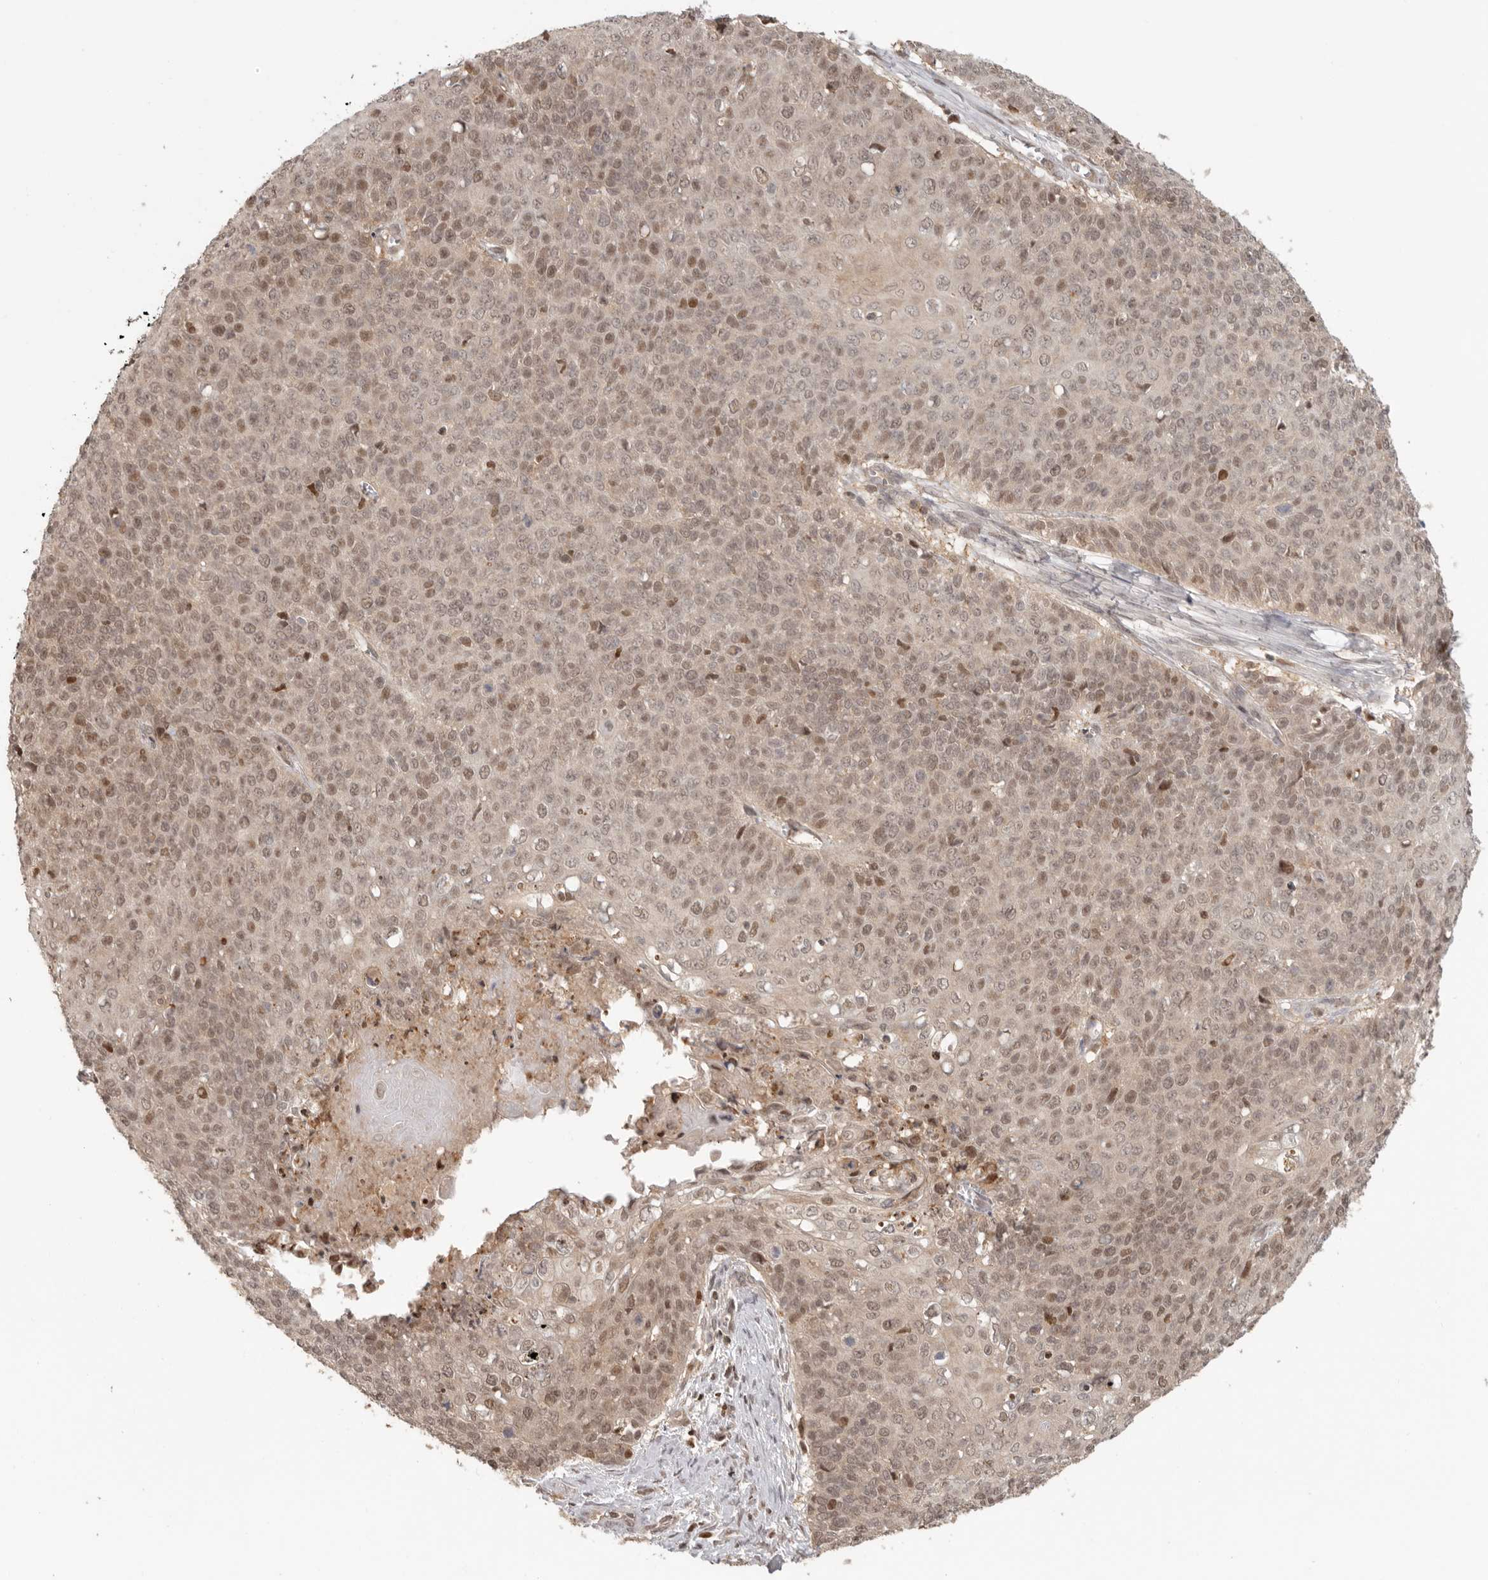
{"staining": {"intensity": "moderate", "quantity": "25%-75%", "location": "nuclear"}, "tissue": "cervical cancer", "cell_type": "Tumor cells", "image_type": "cancer", "snomed": [{"axis": "morphology", "description": "Squamous cell carcinoma, NOS"}, {"axis": "topography", "description": "Cervix"}], "caption": "Squamous cell carcinoma (cervical) stained with DAB (3,3'-diaminobenzidine) immunohistochemistry (IHC) displays medium levels of moderate nuclear staining in about 25%-75% of tumor cells.", "gene": "PSMA5", "patient": {"sex": "female", "age": 39}}